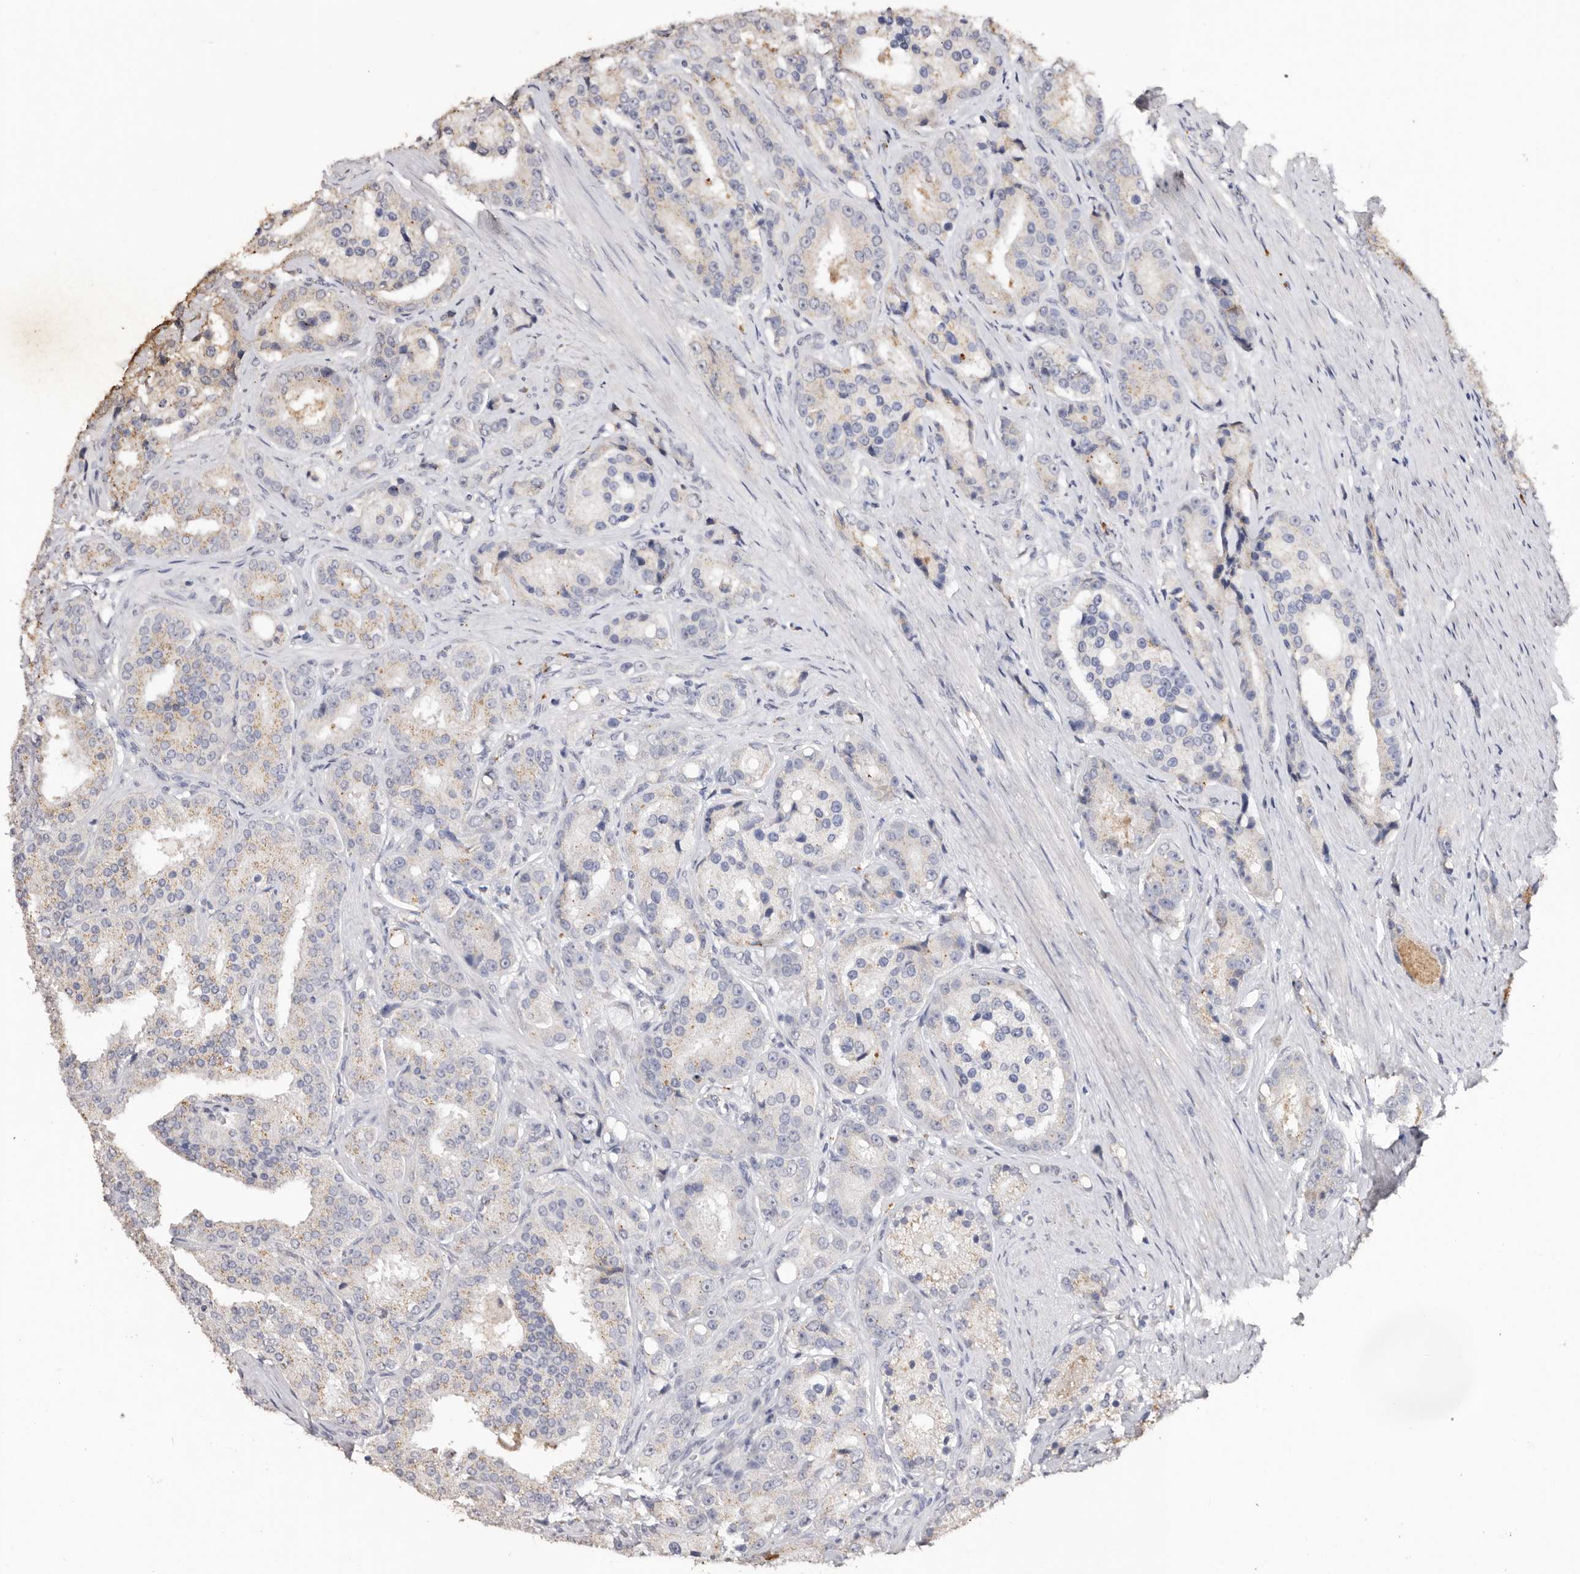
{"staining": {"intensity": "moderate", "quantity": "25%-75%", "location": "cytoplasmic/membranous"}, "tissue": "prostate cancer", "cell_type": "Tumor cells", "image_type": "cancer", "snomed": [{"axis": "morphology", "description": "Adenocarcinoma, High grade"}, {"axis": "topography", "description": "Prostate"}], "caption": "The histopathology image shows staining of prostate cancer, revealing moderate cytoplasmic/membranous protein staining (brown color) within tumor cells.", "gene": "LGALS7B", "patient": {"sex": "male", "age": 60}}